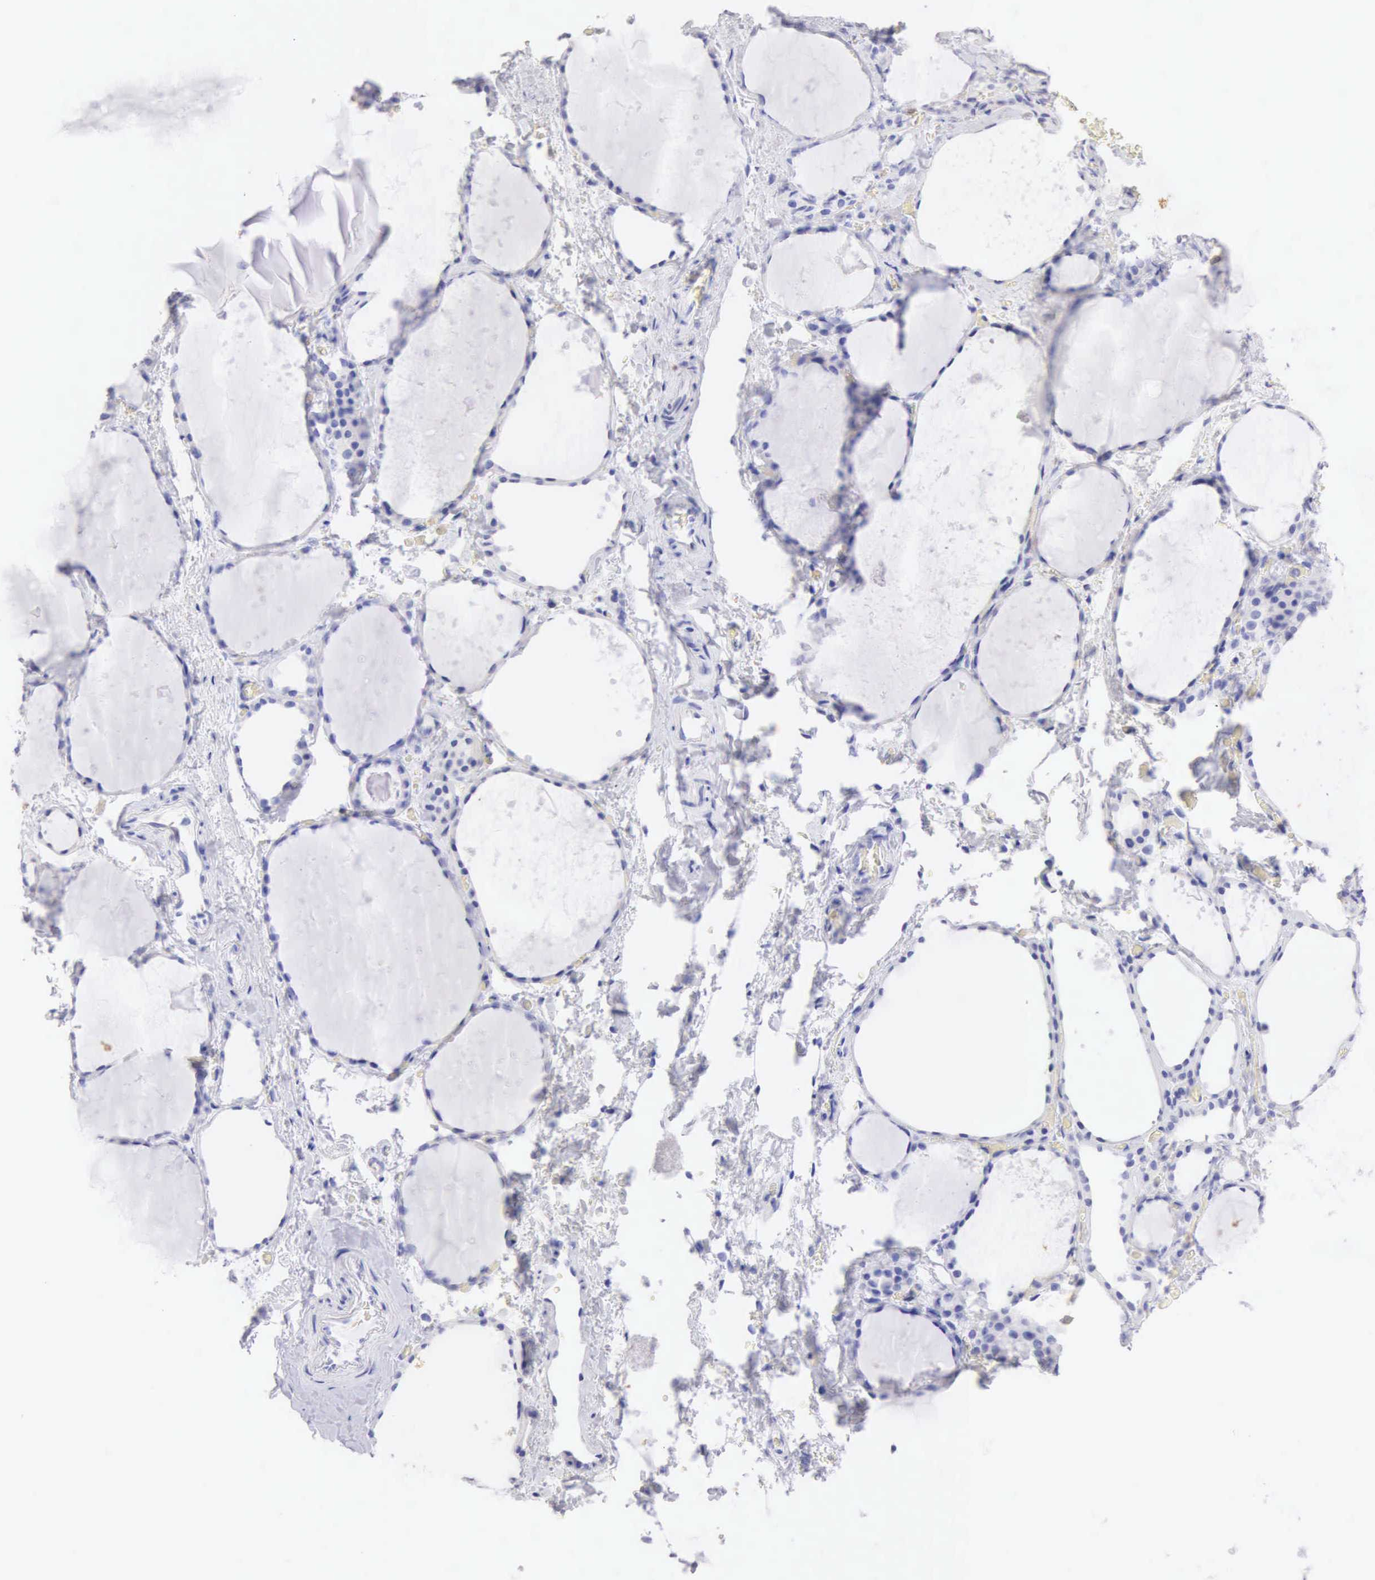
{"staining": {"intensity": "negative", "quantity": "none", "location": "none"}, "tissue": "thyroid gland", "cell_type": "Glandular cells", "image_type": "normal", "snomed": [{"axis": "morphology", "description": "Normal tissue, NOS"}, {"axis": "topography", "description": "Thyroid gland"}], "caption": "A high-resolution micrograph shows IHC staining of normal thyroid gland, which shows no significant expression in glandular cells.", "gene": "CDKN2A", "patient": {"sex": "male", "age": 76}}